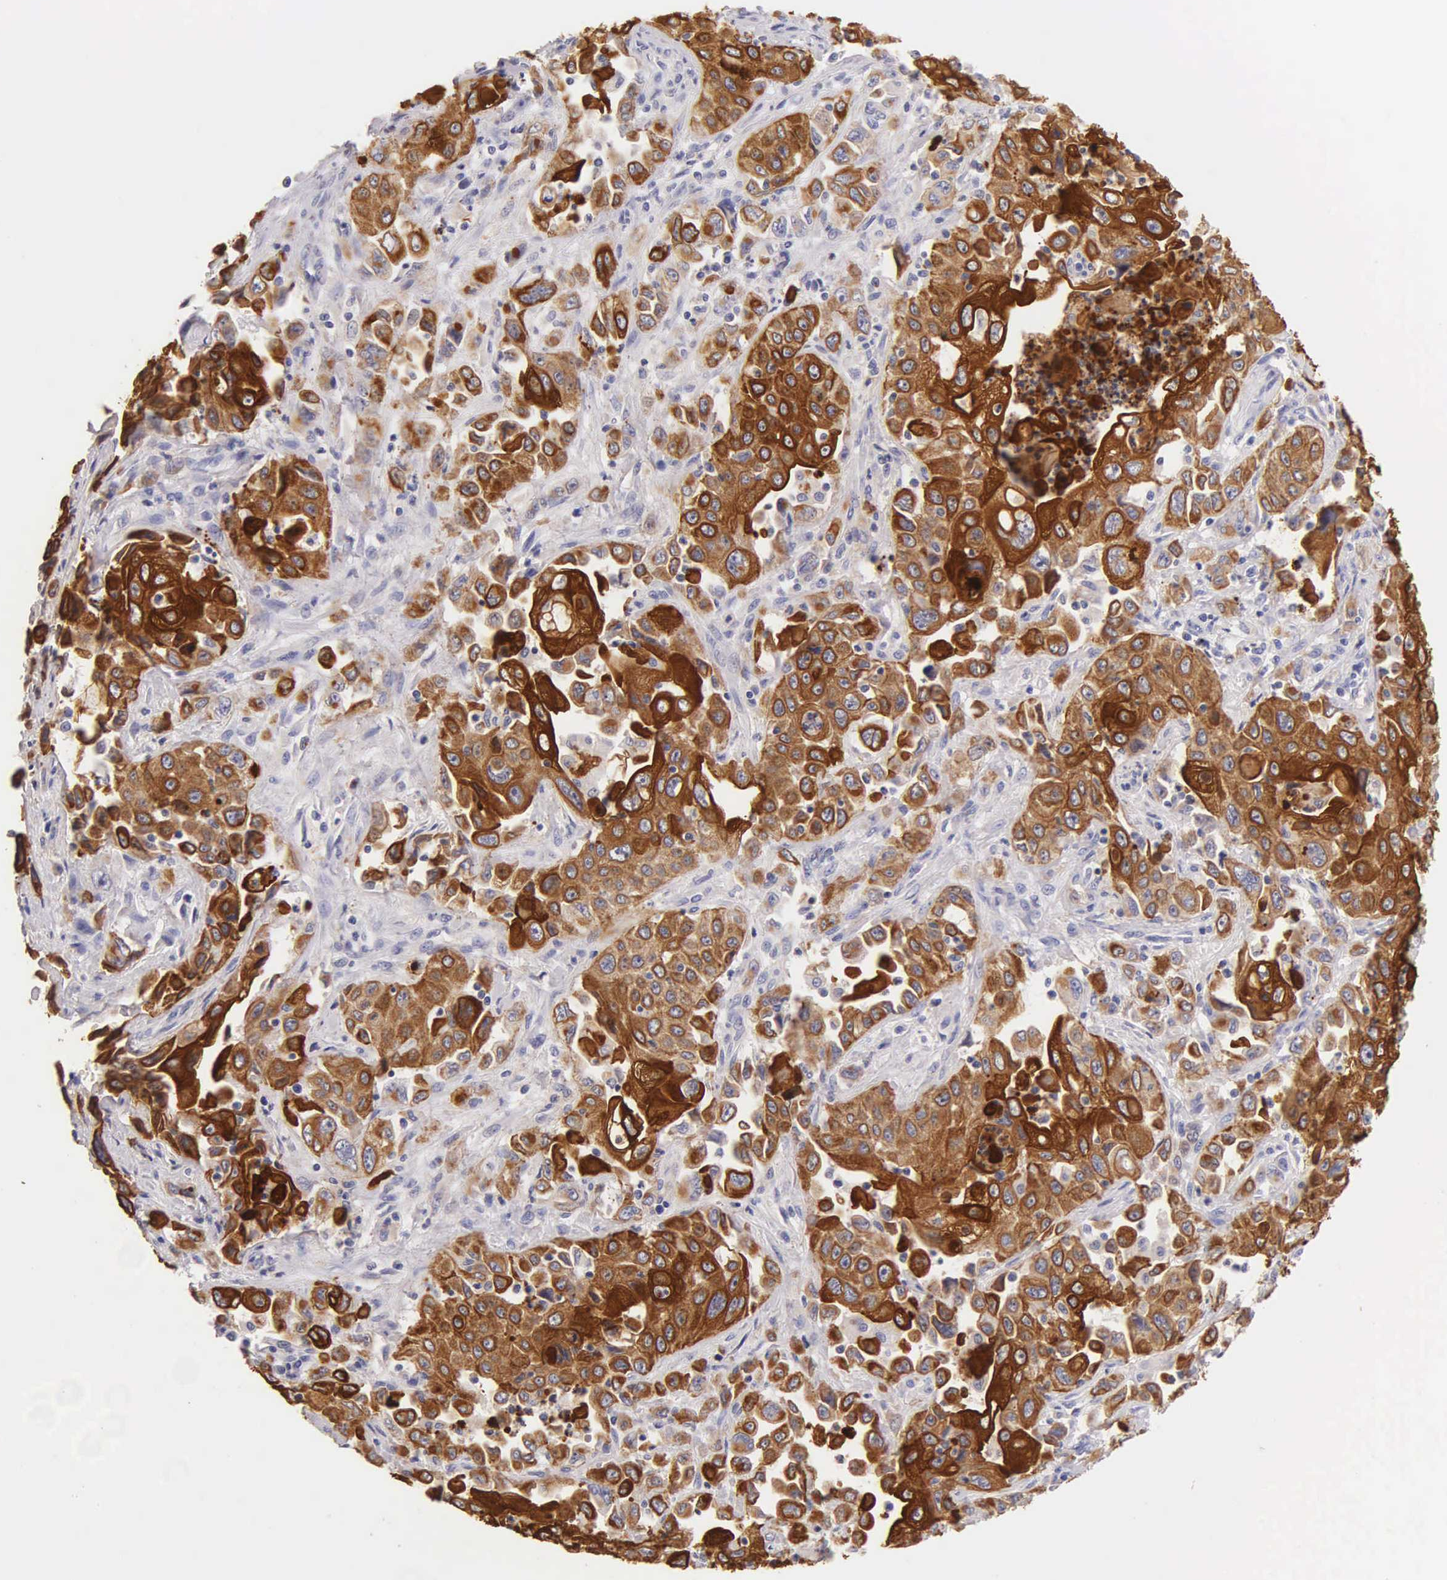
{"staining": {"intensity": "moderate", "quantity": ">75%", "location": "cytoplasmic/membranous"}, "tissue": "pancreatic cancer", "cell_type": "Tumor cells", "image_type": "cancer", "snomed": [{"axis": "morphology", "description": "Adenocarcinoma, NOS"}, {"axis": "topography", "description": "Pancreas"}], "caption": "Immunohistochemistry (IHC) (DAB (3,3'-diaminobenzidine)) staining of adenocarcinoma (pancreatic) demonstrates moderate cytoplasmic/membranous protein staining in about >75% of tumor cells.", "gene": "KRT17", "patient": {"sex": "male", "age": 70}}